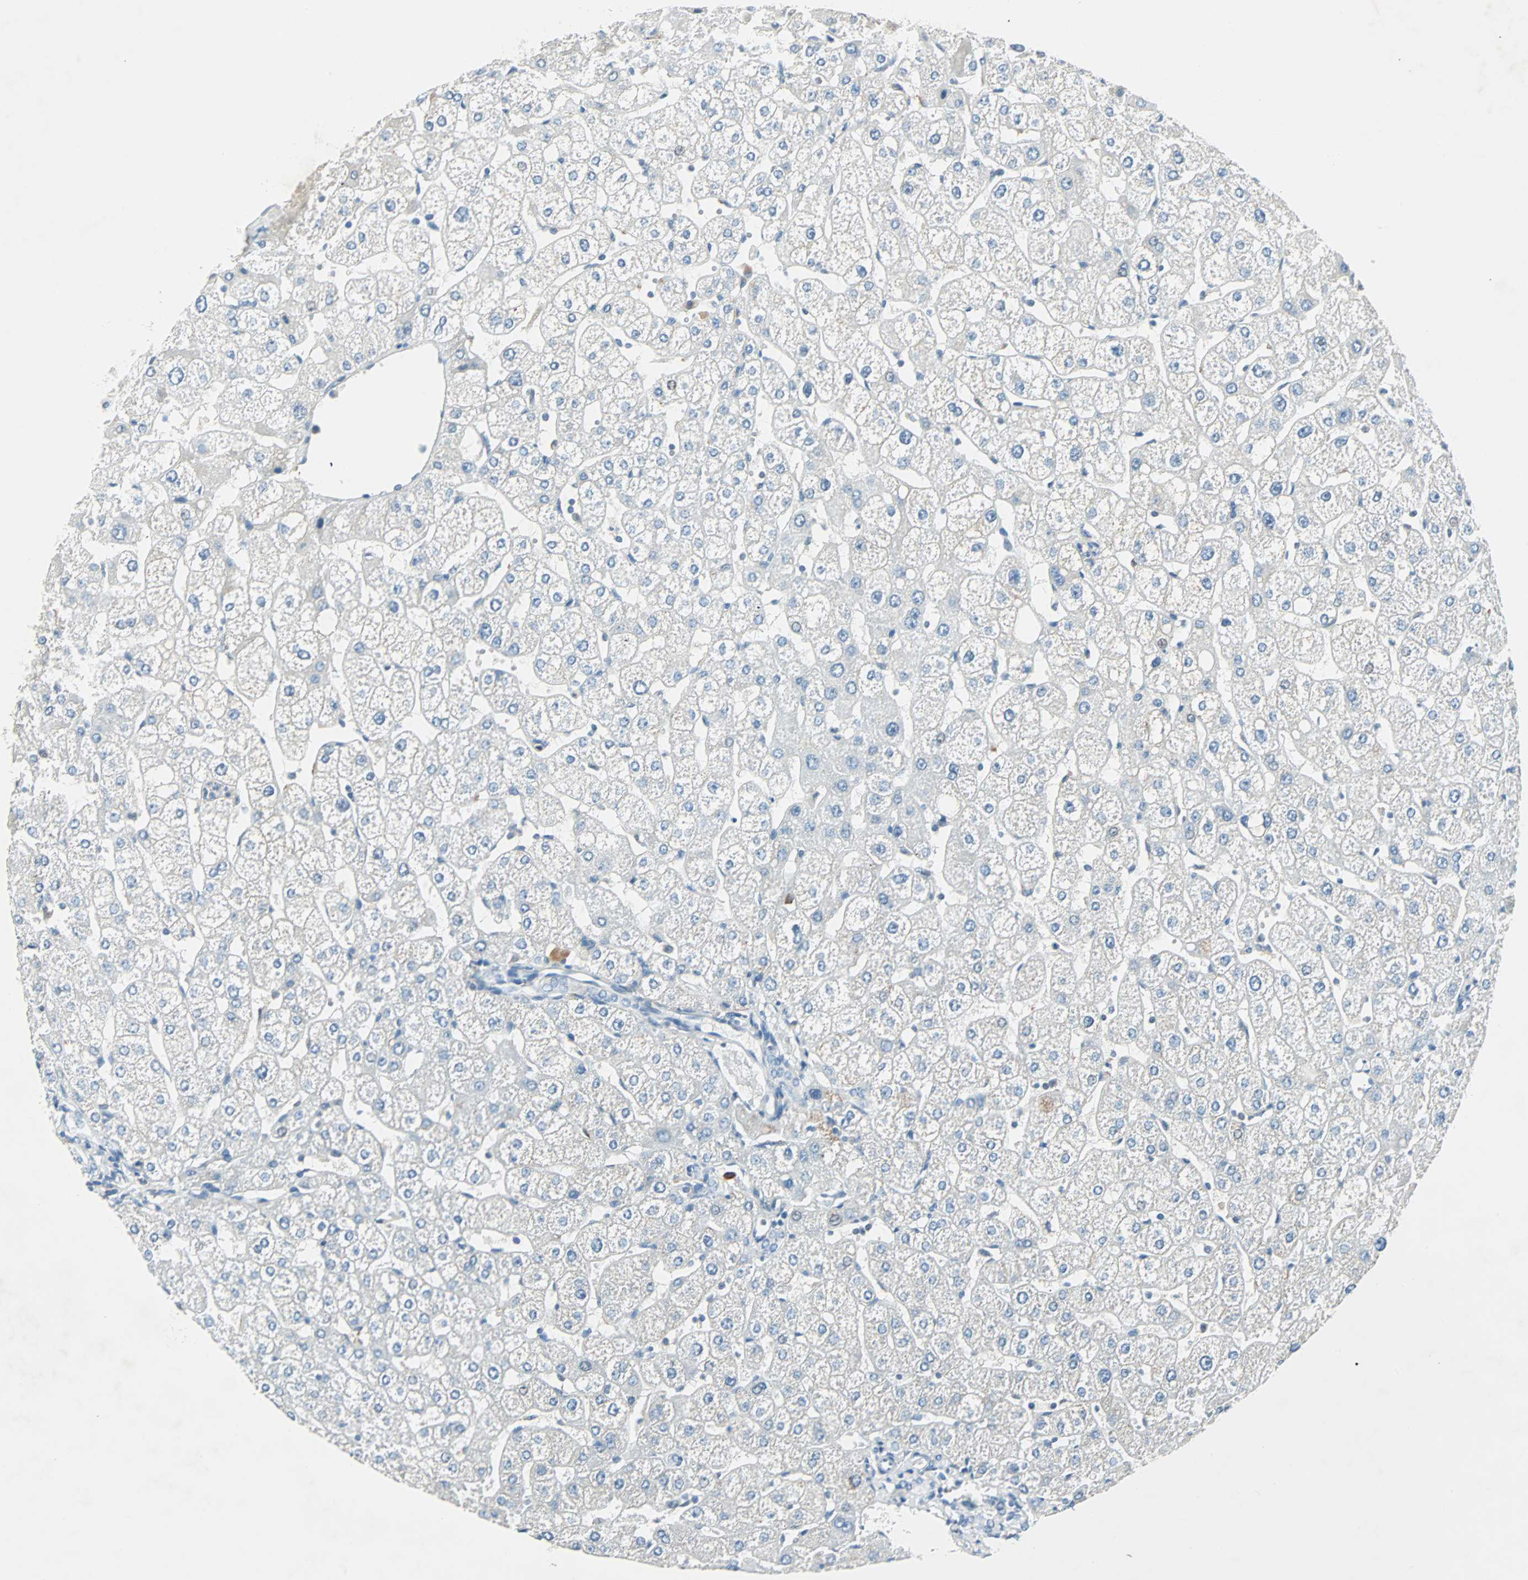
{"staining": {"intensity": "negative", "quantity": "none", "location": "none"}, "tissue": "liver", "cell_type": "Cholangiocytes", "image_type": "normal", "snomed": [{"axis": "morphology", "description": "Normal tissue, NOS"}, {"axis": "topography", "description": "Liver"}], "caption": "High power microscopy histopathology image of an immunohistochemistry image of unremarkable liver, revealing no significant staining in cholangiocytes.", "gene": "SMIM8", "patient": {"sex": "male", "age": 67}}